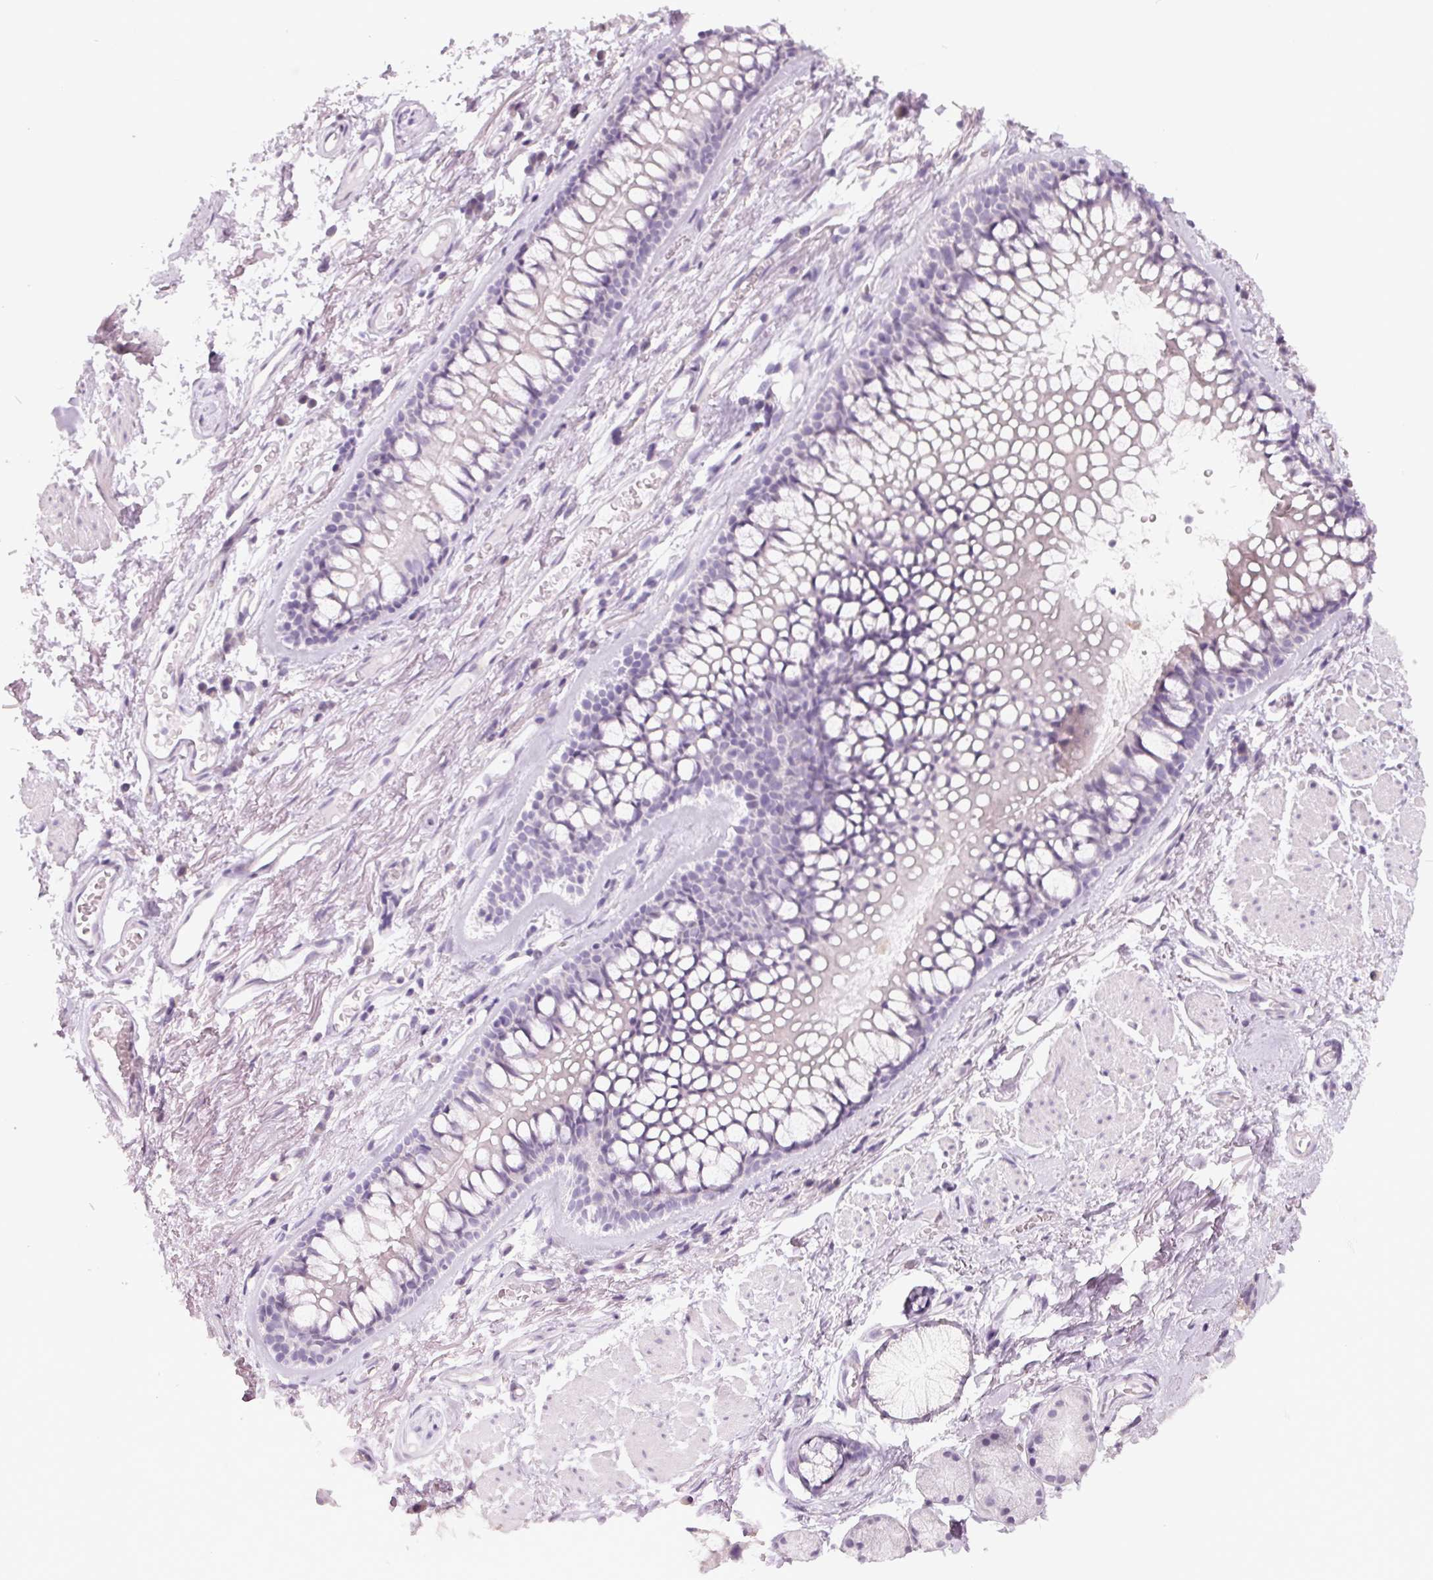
{"staining": {"intensity": "negative", "quantity": "none", "location": "none"}, "tissue": "soft tissue", "cell_type": "Fibroblasts", "image_type": "normal", "snomed": [{"axis": "morphology", "description": "Normal tissue, NOS"}, {"axis": "topography", "description": "Cartilage tissue"}, {"axis": "topography", "description": "Bronchus"}], "caption": "DAB immunohistochemical staining of unremarkable soft tissue reveals no significant expression in fibroblasts. (Immunohistochemistry (ihc), brightfield microscopy, high magnification).", "gene": "FTCD", "patient": {"sex": "female", "age": 79}}